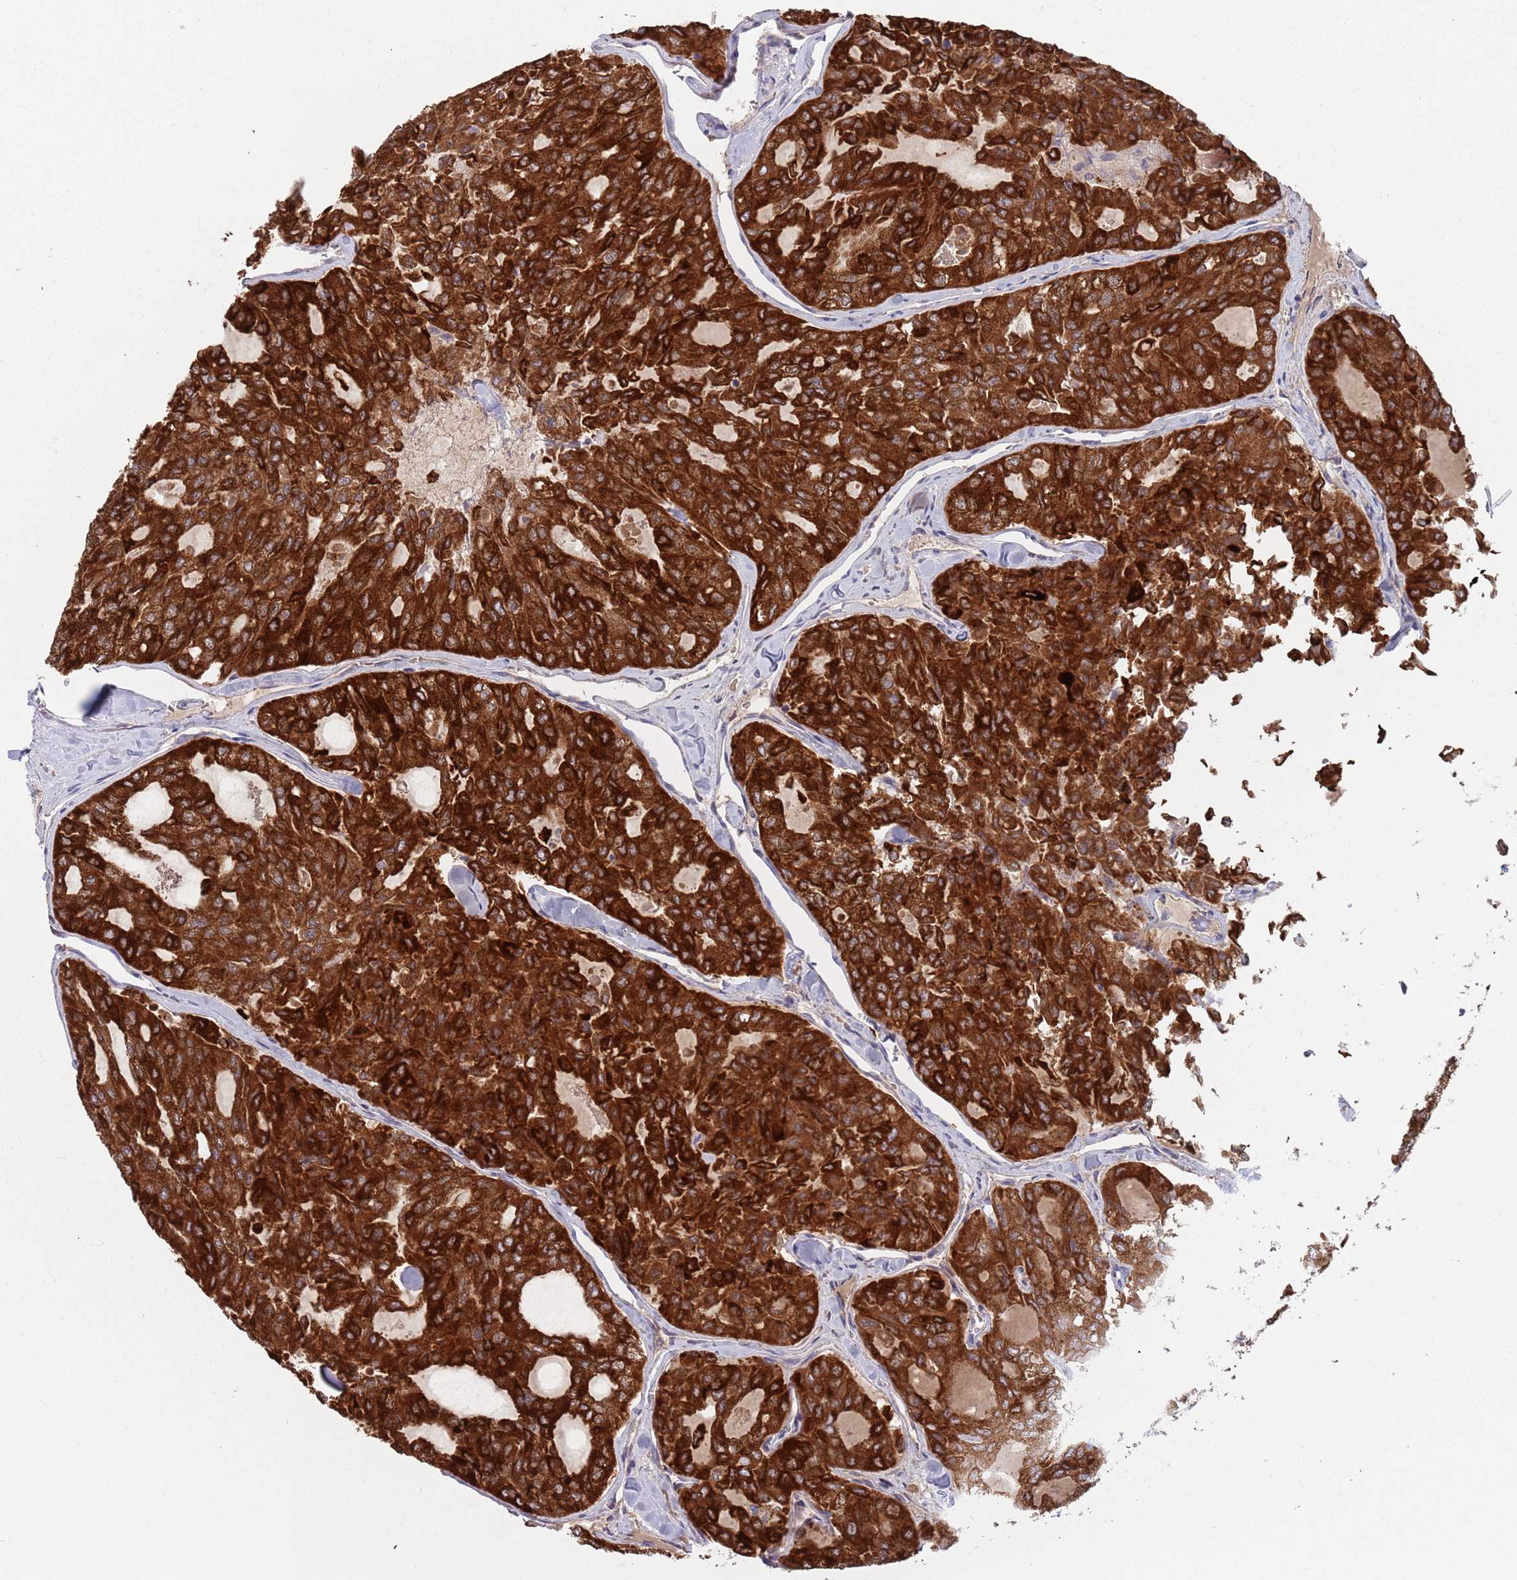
{"staining": {"intensity": "strong", "quantity": ">75%", "location": "cytoplasmic/membranous"}, "tissue": "thyroid cancer", "cell_type": "Tumor cells", "image_type": "cancer", "snomed": [{"axis": "morphology", "description": "Follicular adenoma carcinoma, NOS"}, {"axis": "topography", "description": "Thyroid gland"}], "caption": "A histopathology image of follicular adenoma carcinoma (thyroid) stained for a protein shows strong cytoplasmic/membranous brown staining in tumor cells.", "gene": "ZNF140", "patient": {"sex": "male", "age": 75}}